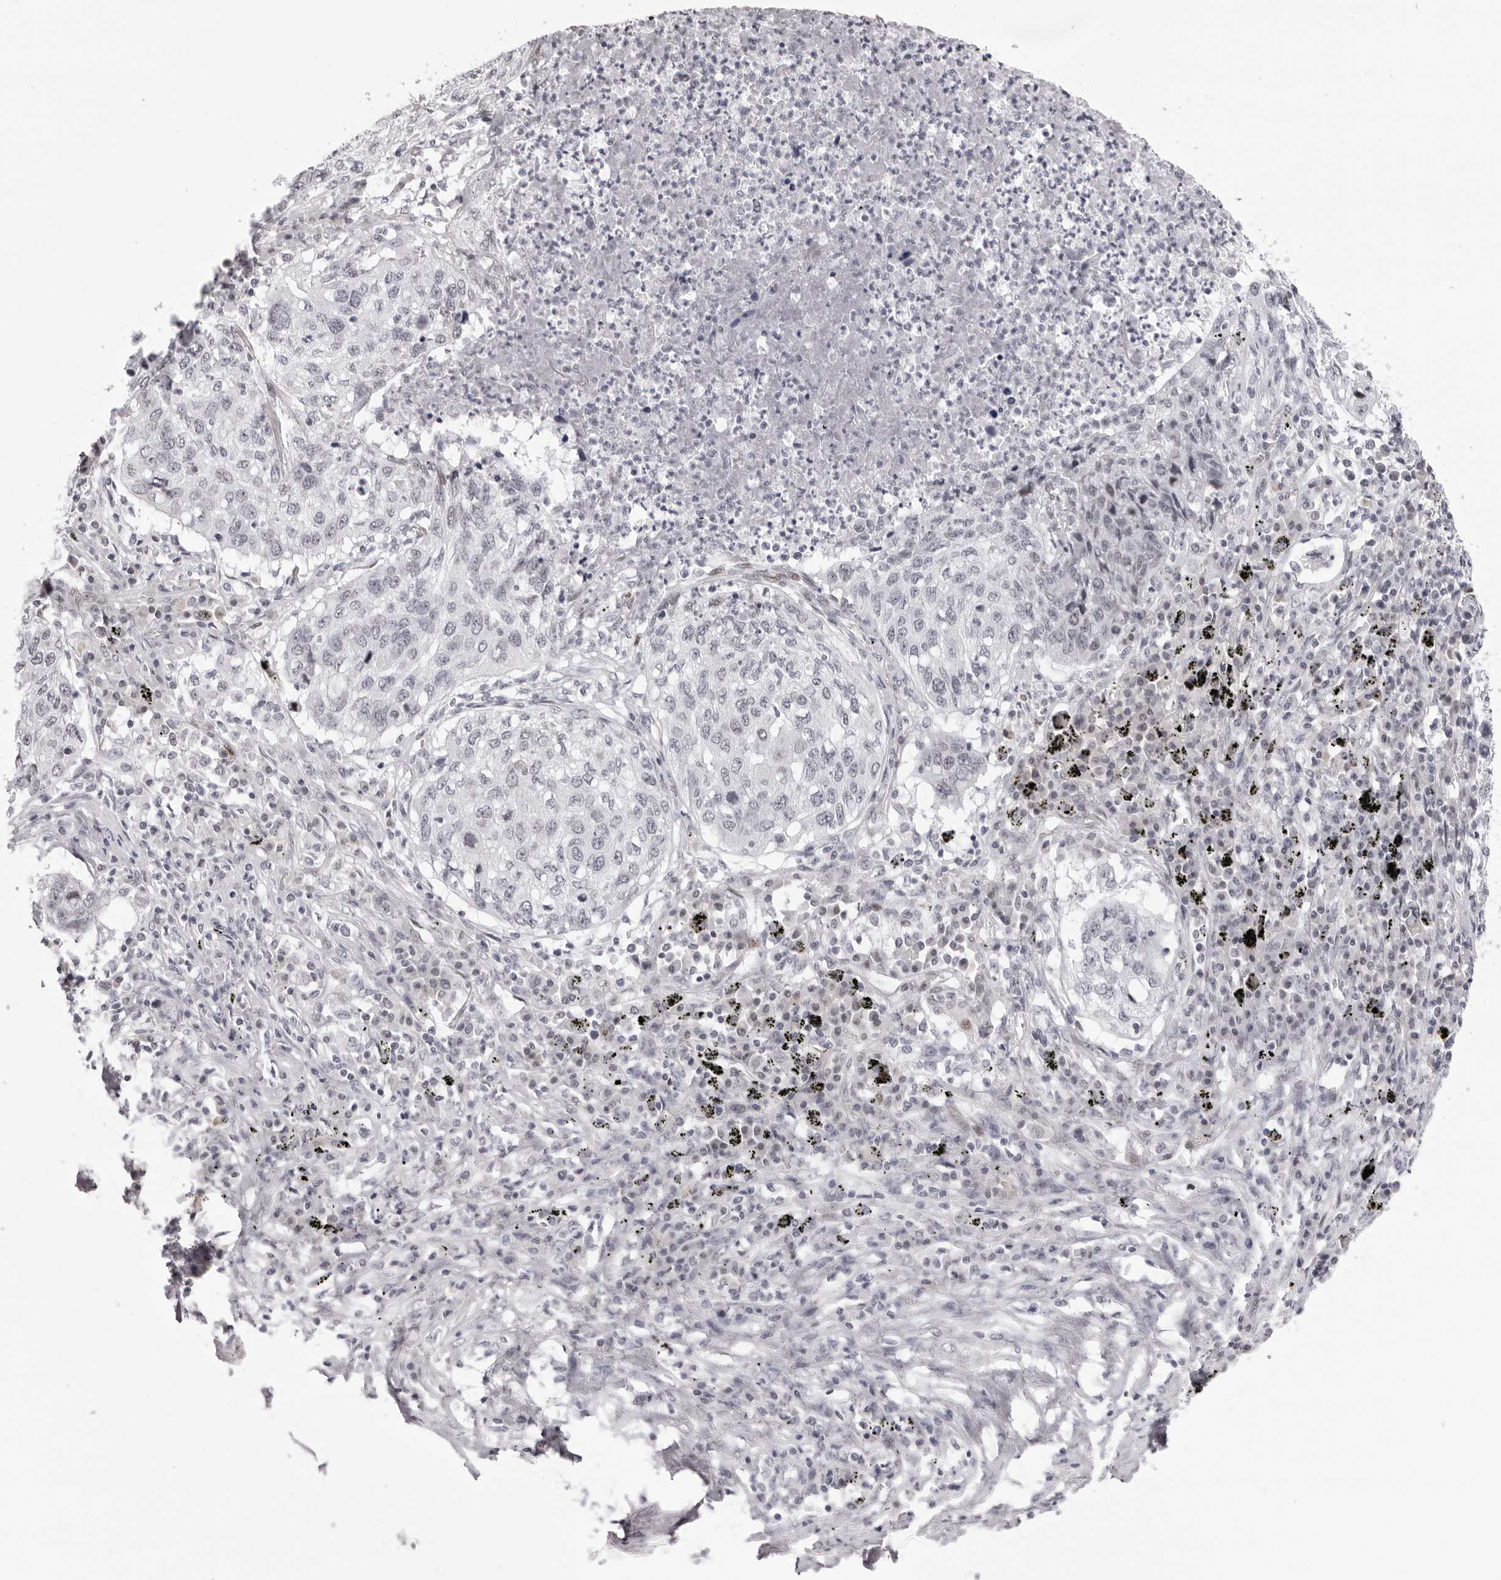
{"staining": {"intensity": "negative", "quantity": "none", "location": "none"}, "tissue": "lung cancer", "cell_type": "Tumor cells", "image_type": "cancer", "snomed": [{"axis": "morphology", "description": "Squamous cell carcinoma, NOS"}, {"axis": "topography", "description": "Lung"}], "caption": "Immunohistochemistry (IHC) image of neoplastic tissue: lung squamous cell carcinoma stained with DAB demonstrates no significant protein expression in tumor cells.", "gene": "MAFK", "patient": {"sex": "female", "age": 63}}